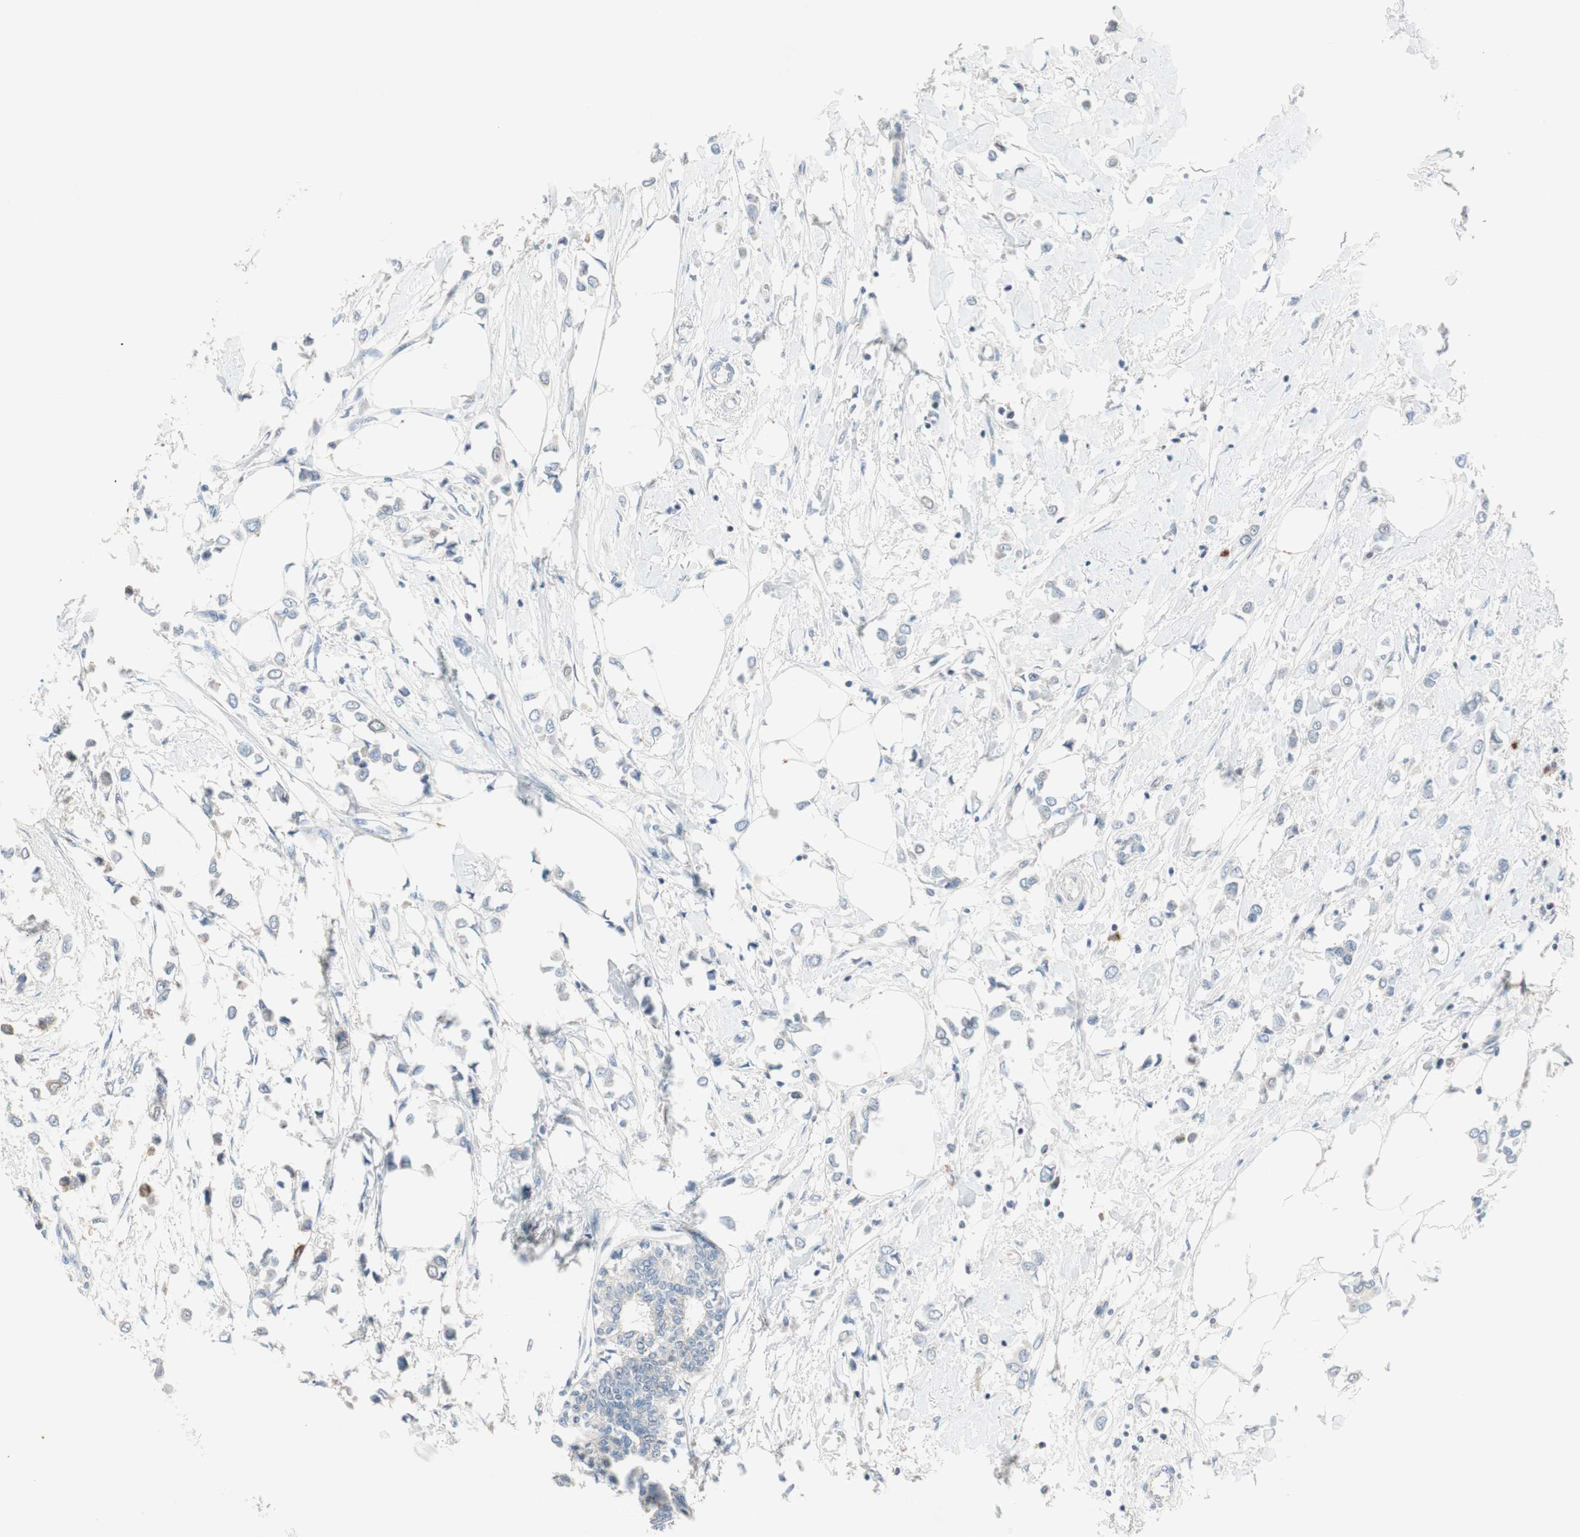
{"staining": {"intensity": "negative", "quantity": "none", "location": "none"}, "tissue": "breast cancer", "cell_type": "Tumor cells", "image_type": "cancer", "snomed": [{"axis": "morphology", "description": "Lobular carcinoma"}, {"axis": "topography", "description": "Breast"}], "caption": "Breast cancer stained for a protein using IHC reveals no positivity tumor cells.", "gene": "PDZK1", "patient": {"sex": "female", "age": 51}}